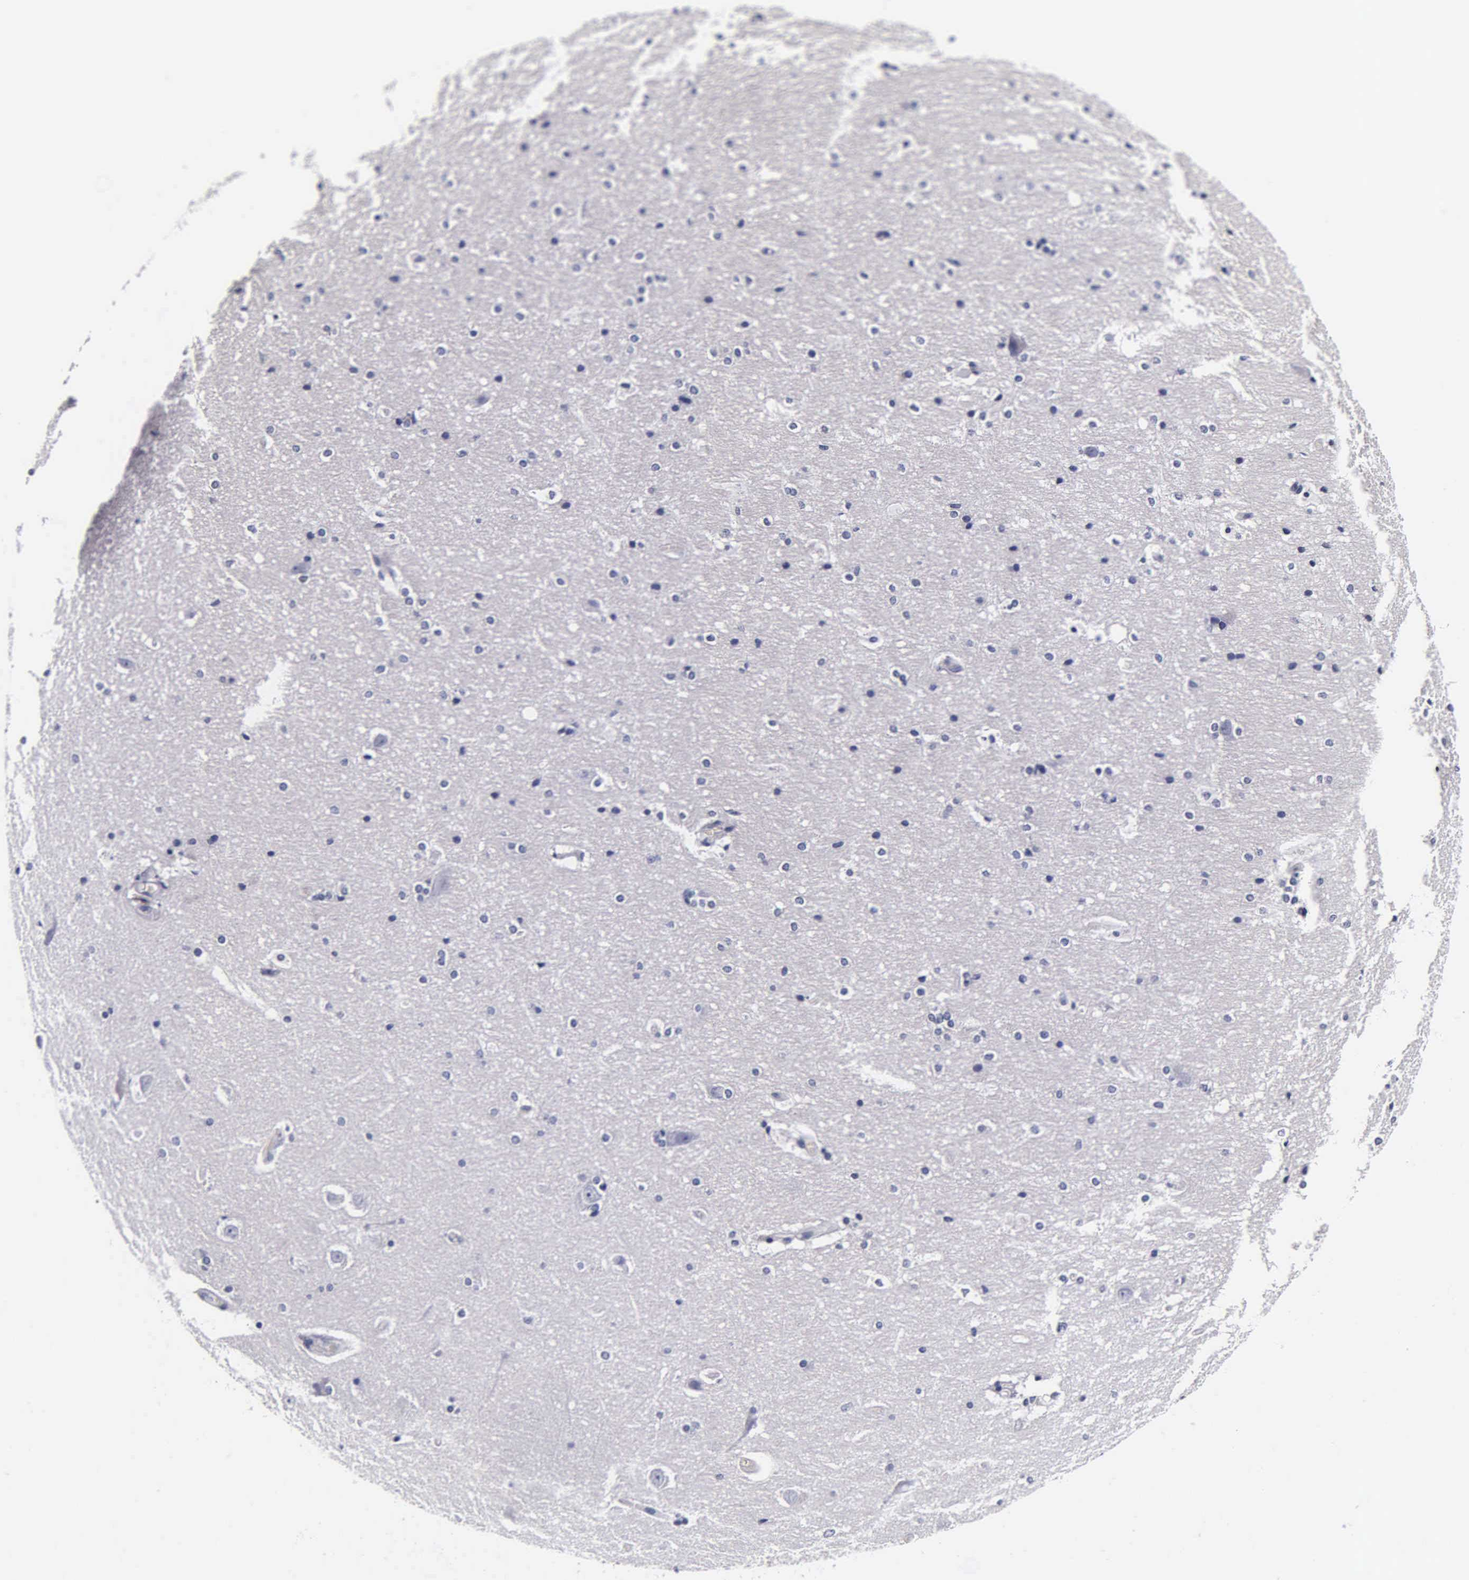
{"staining": {"intensity": "negative", "quantity": "none", "location": "none"}, "tissue": "hippocampus", "cell_type": "Glial cells", "image_type": "normal", "snomed": [{"axis": "morphology", "description": "Normal tissue, NOS"}, {"axis": "topography", "description": "Hippocampus"}], "caption": "Image shows no protein positivity in glial cells of unremarkable hippocampus. (DAB (3,3'-diaminobenzidine) immunohistochemistry with hematoxylin counter stain).", "gene": "ACP3", "patient": {"sex": "female", "age": 19}}